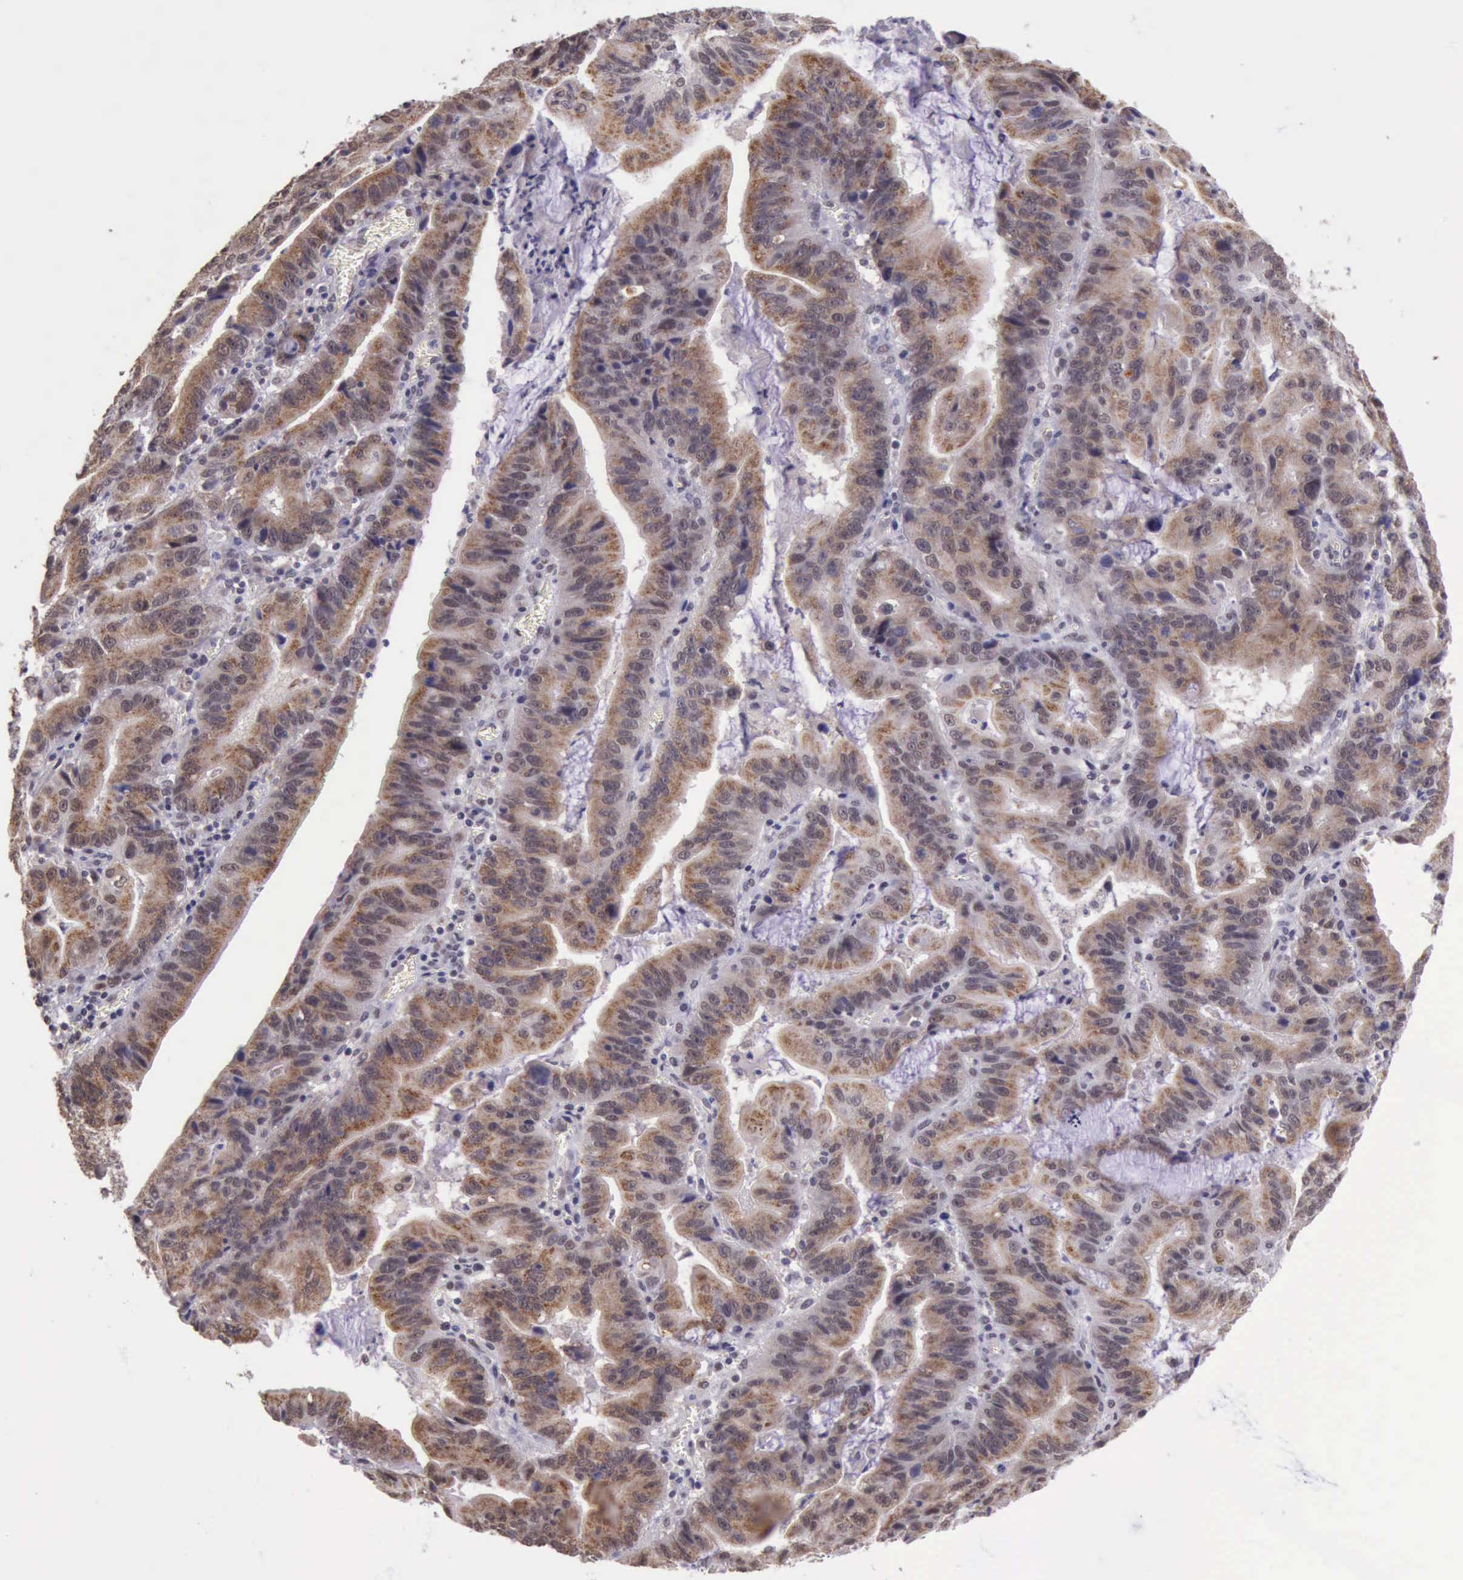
{"staining": {"intensity": "moderate", "quantity": ">75%", "location": "cytoplasmic/membranous,nuclear"}, "tissue": "stomach cancer", "cell_type": "Tumor cells", "image_type": "cancer", "snomed": [{"axis": "morphology", "description": "Adenocarcinoma, NOS"}, {"axis": "topography", "description": "Stomach, upper"}], "caption": "A medium amount of moderate cytoplasmic/membranous and nuclear expression is appreciated in approximately >75% of tumor cells in stomach cancer tissue.", "gene": "PRPF39", "patient": {"sex": "male", "age": 63}}